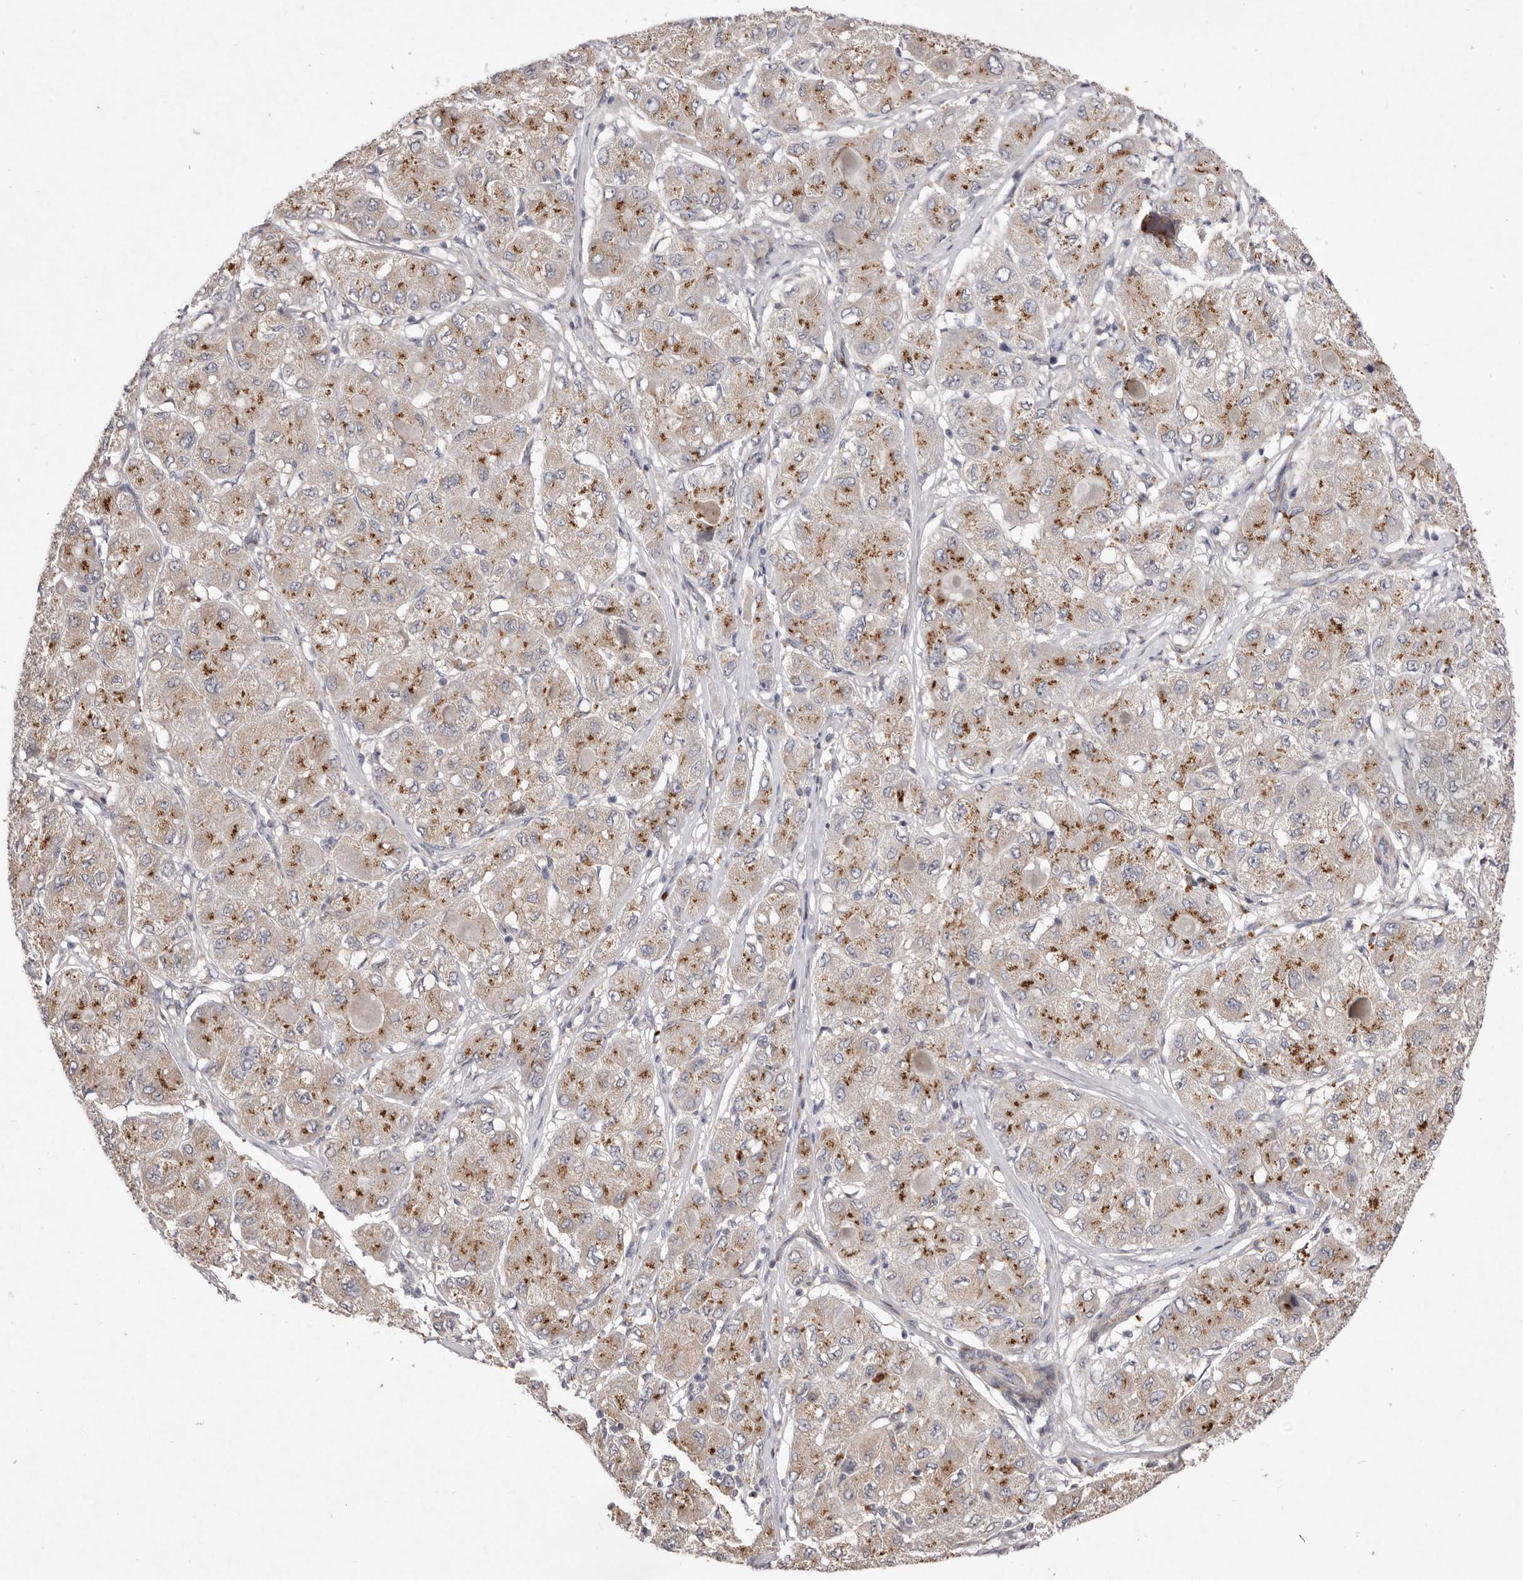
{"staining": {"intensity": "moderate", "quantity": ">75%", "location": "cytoplasmic/membranous"}, "tissue": "liver cancer", "cell_type": "Tumor cells", "image_type": "cancer", "snomed": [{"axis": "morphology", "description": "Carcinoma, Hepatocellular, NOS"}, {"axis": "topography", "description": "Liver"}], "caption": "A brown stain highlights moderate cytoplasmic/membranous expression of a protein in liver cancer tumor cells.", "gene": "USP24", "patient": {"sex": "male", "age": 80}}